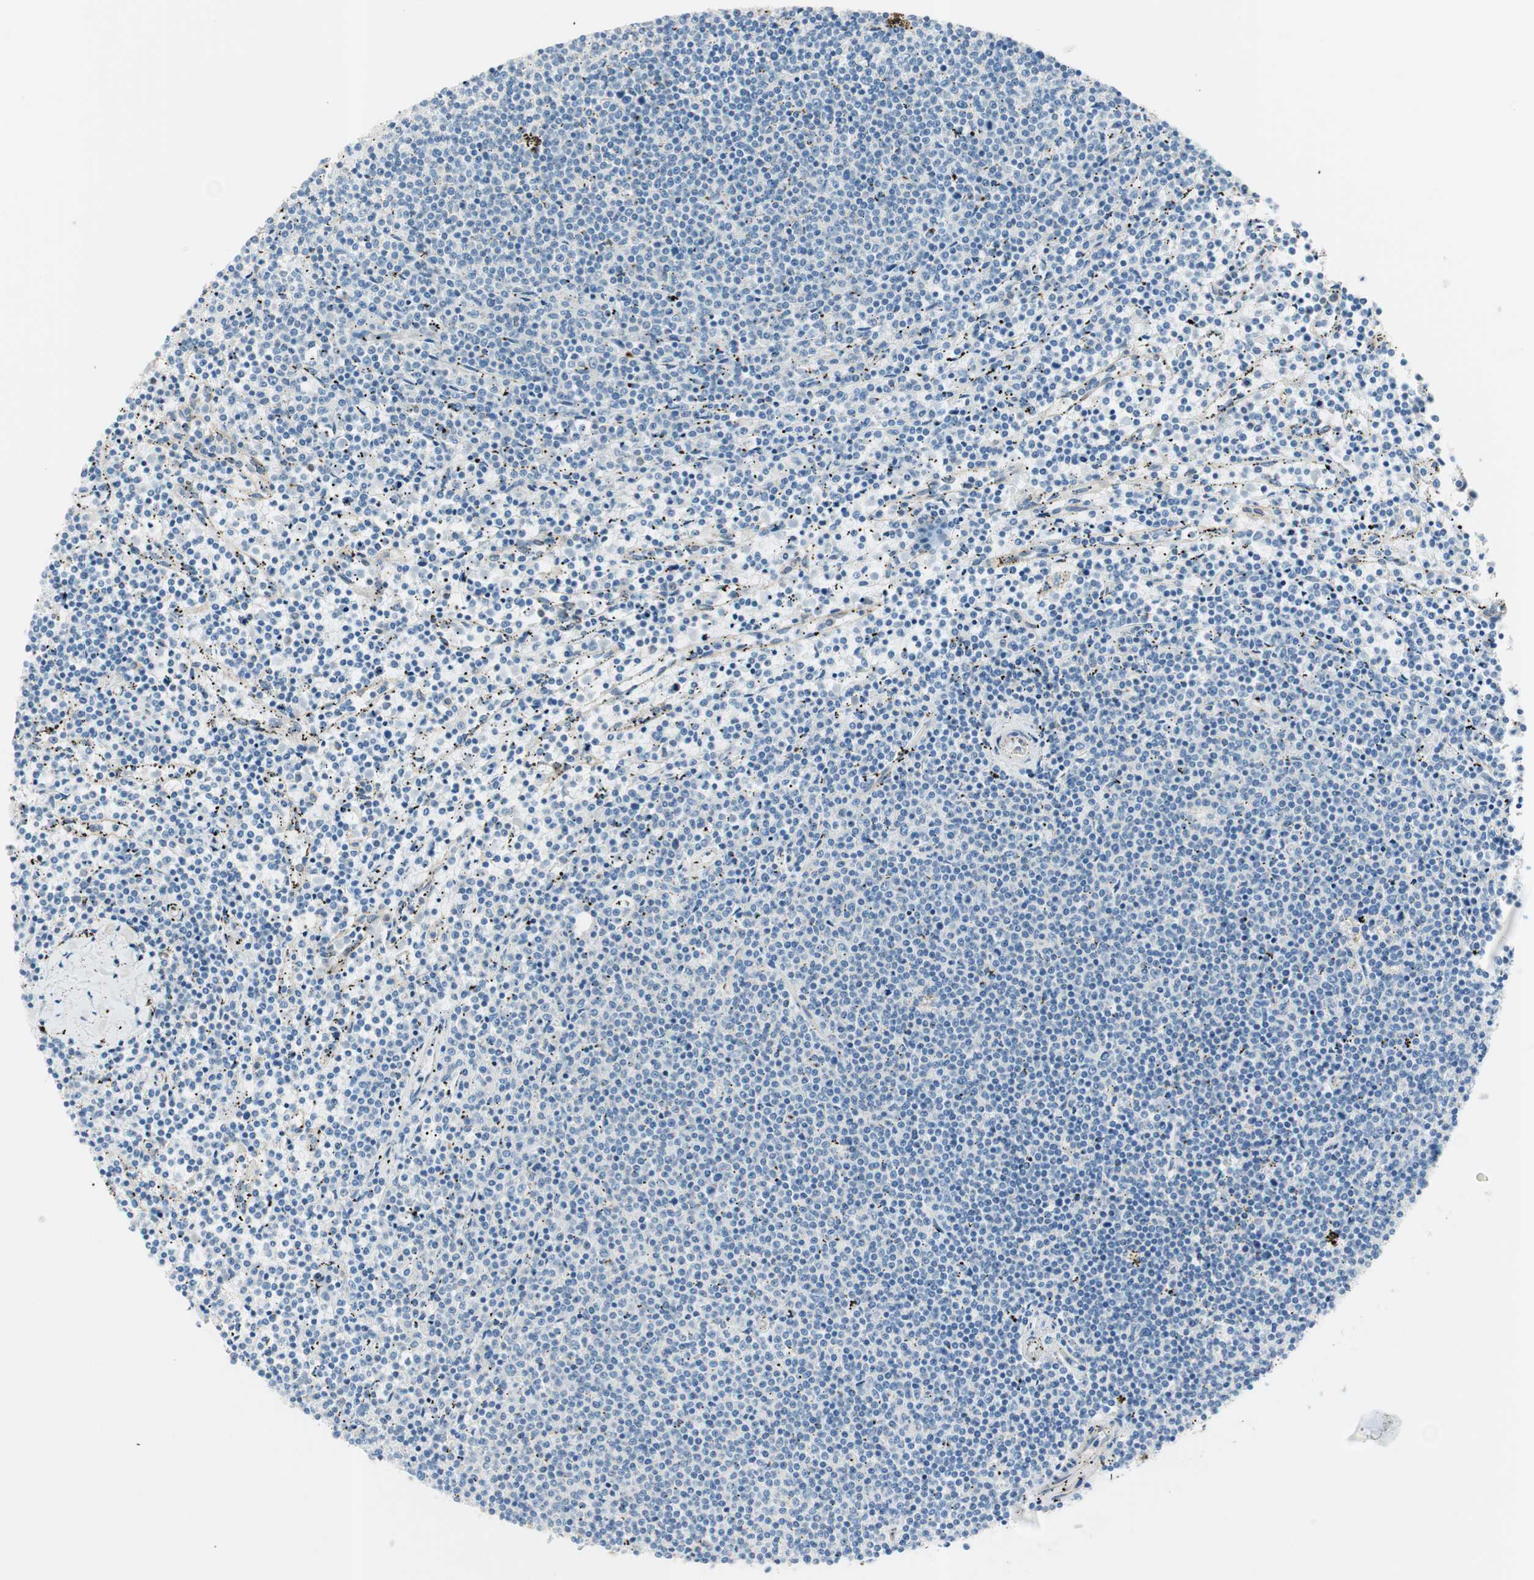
{"staining": {"intensity": "negative", "quantity": "none", "location": "none"}, "tissue": "lymphoma", "cell_type": "Tumor cells", "image_type": "cancer", "snomed": [{"axis": "morphology", "description": "Malignant lymphoma, non-Hodgkin's type, Low grade"}, {"axis": "topography", "description": "Spleen"}], "caption": "Tumor cells show no significant positivity in lymphoma. (Brightfield microscopy of DAB immunohistochemistry at high magnification).", "gene": "CDK3", "patient": {"sex": "female", "age": 50}}